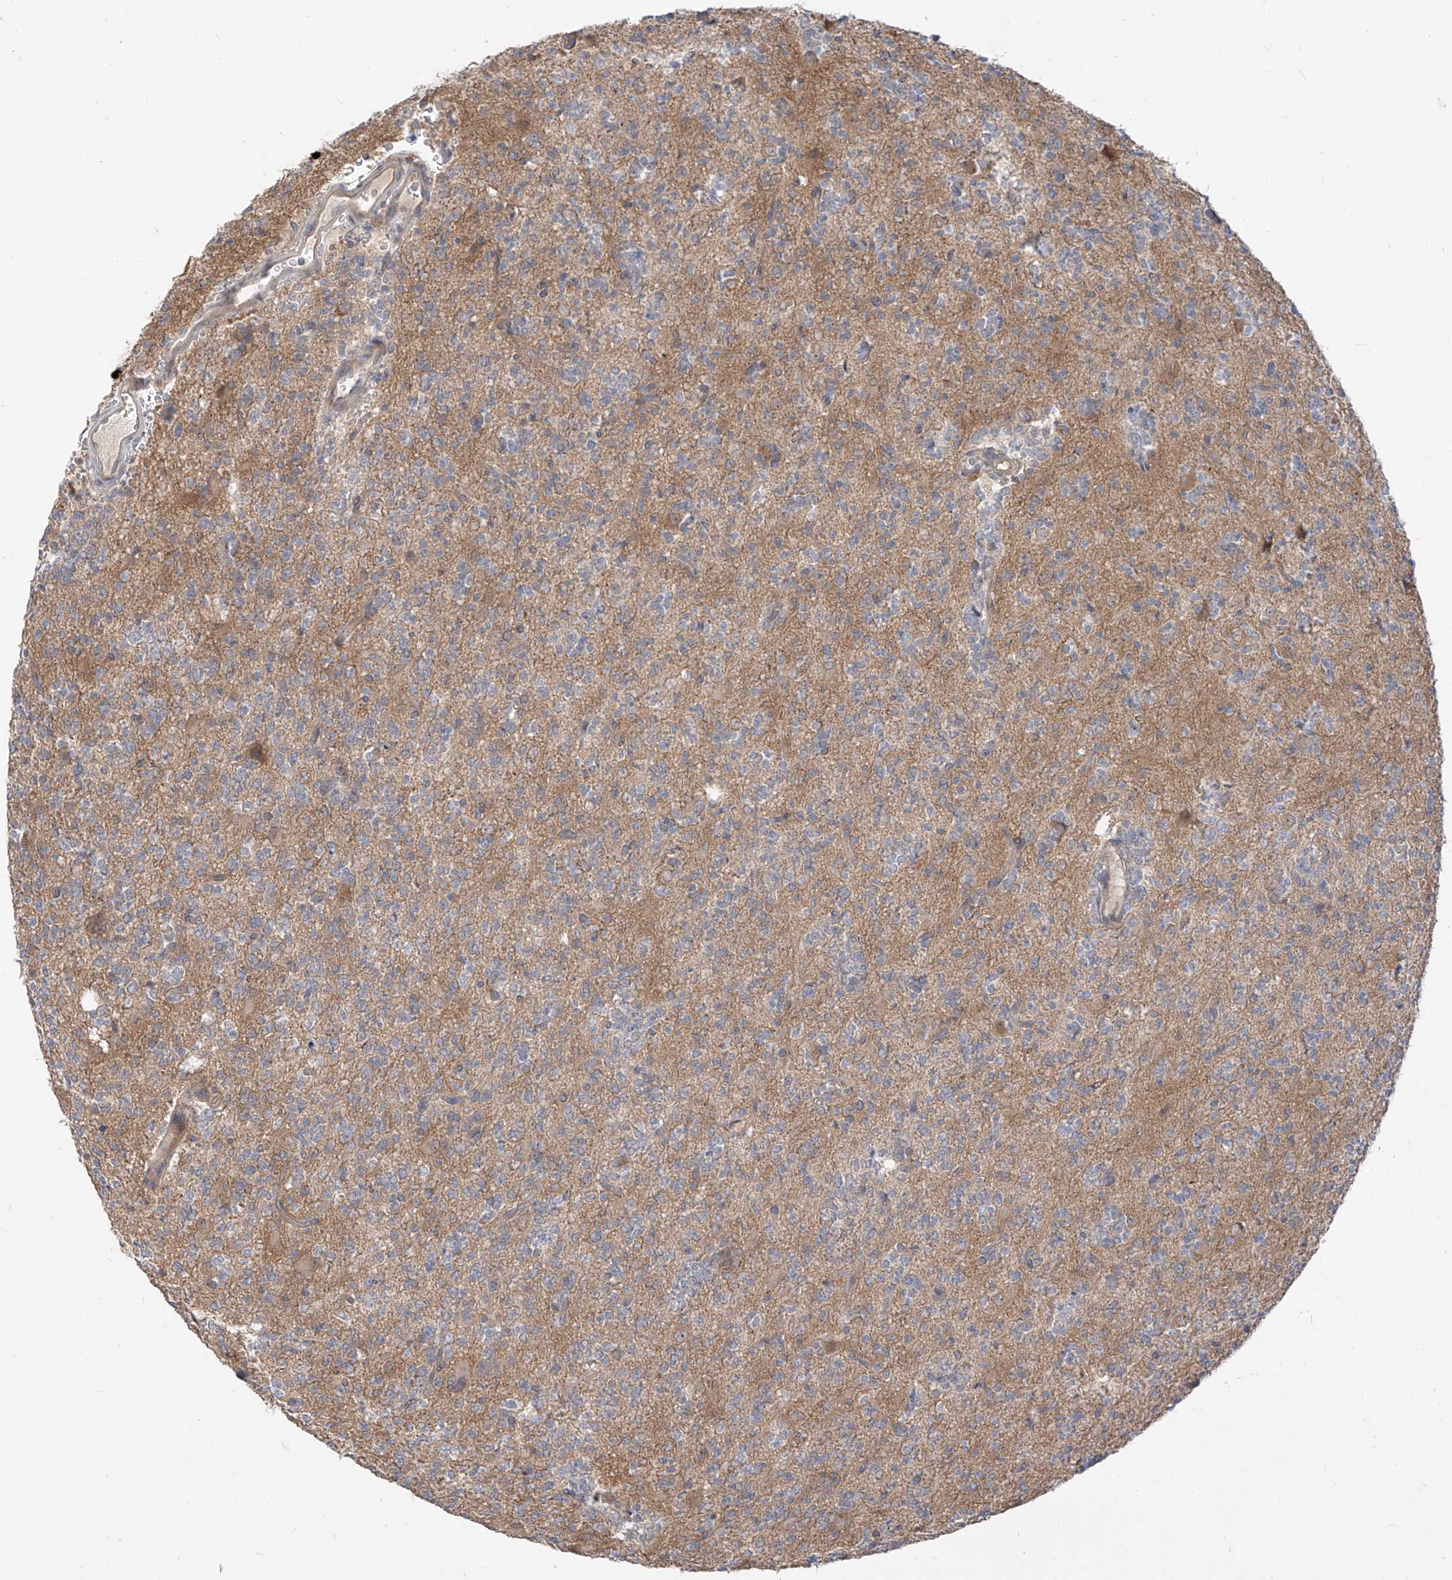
{"staining": {"intensity": "weak", "quantity": "25%-75%", "location": "cytoplasmic/membranous"}, "tissue": "glioma", "cell_type": "Tumor cells", "image_type": "cancer", "snomed": [{"axis": "morphology", "description": "Glioma, malignant, High grade"}, {"axis": "topography", "description": "Brain"}], "caption": "Human malignant high-grade glioma stained with a protein marker shows weak staining in tumor cells.", "gene": "MTUS2", "patient": {"sex": "female", "age": 62}}